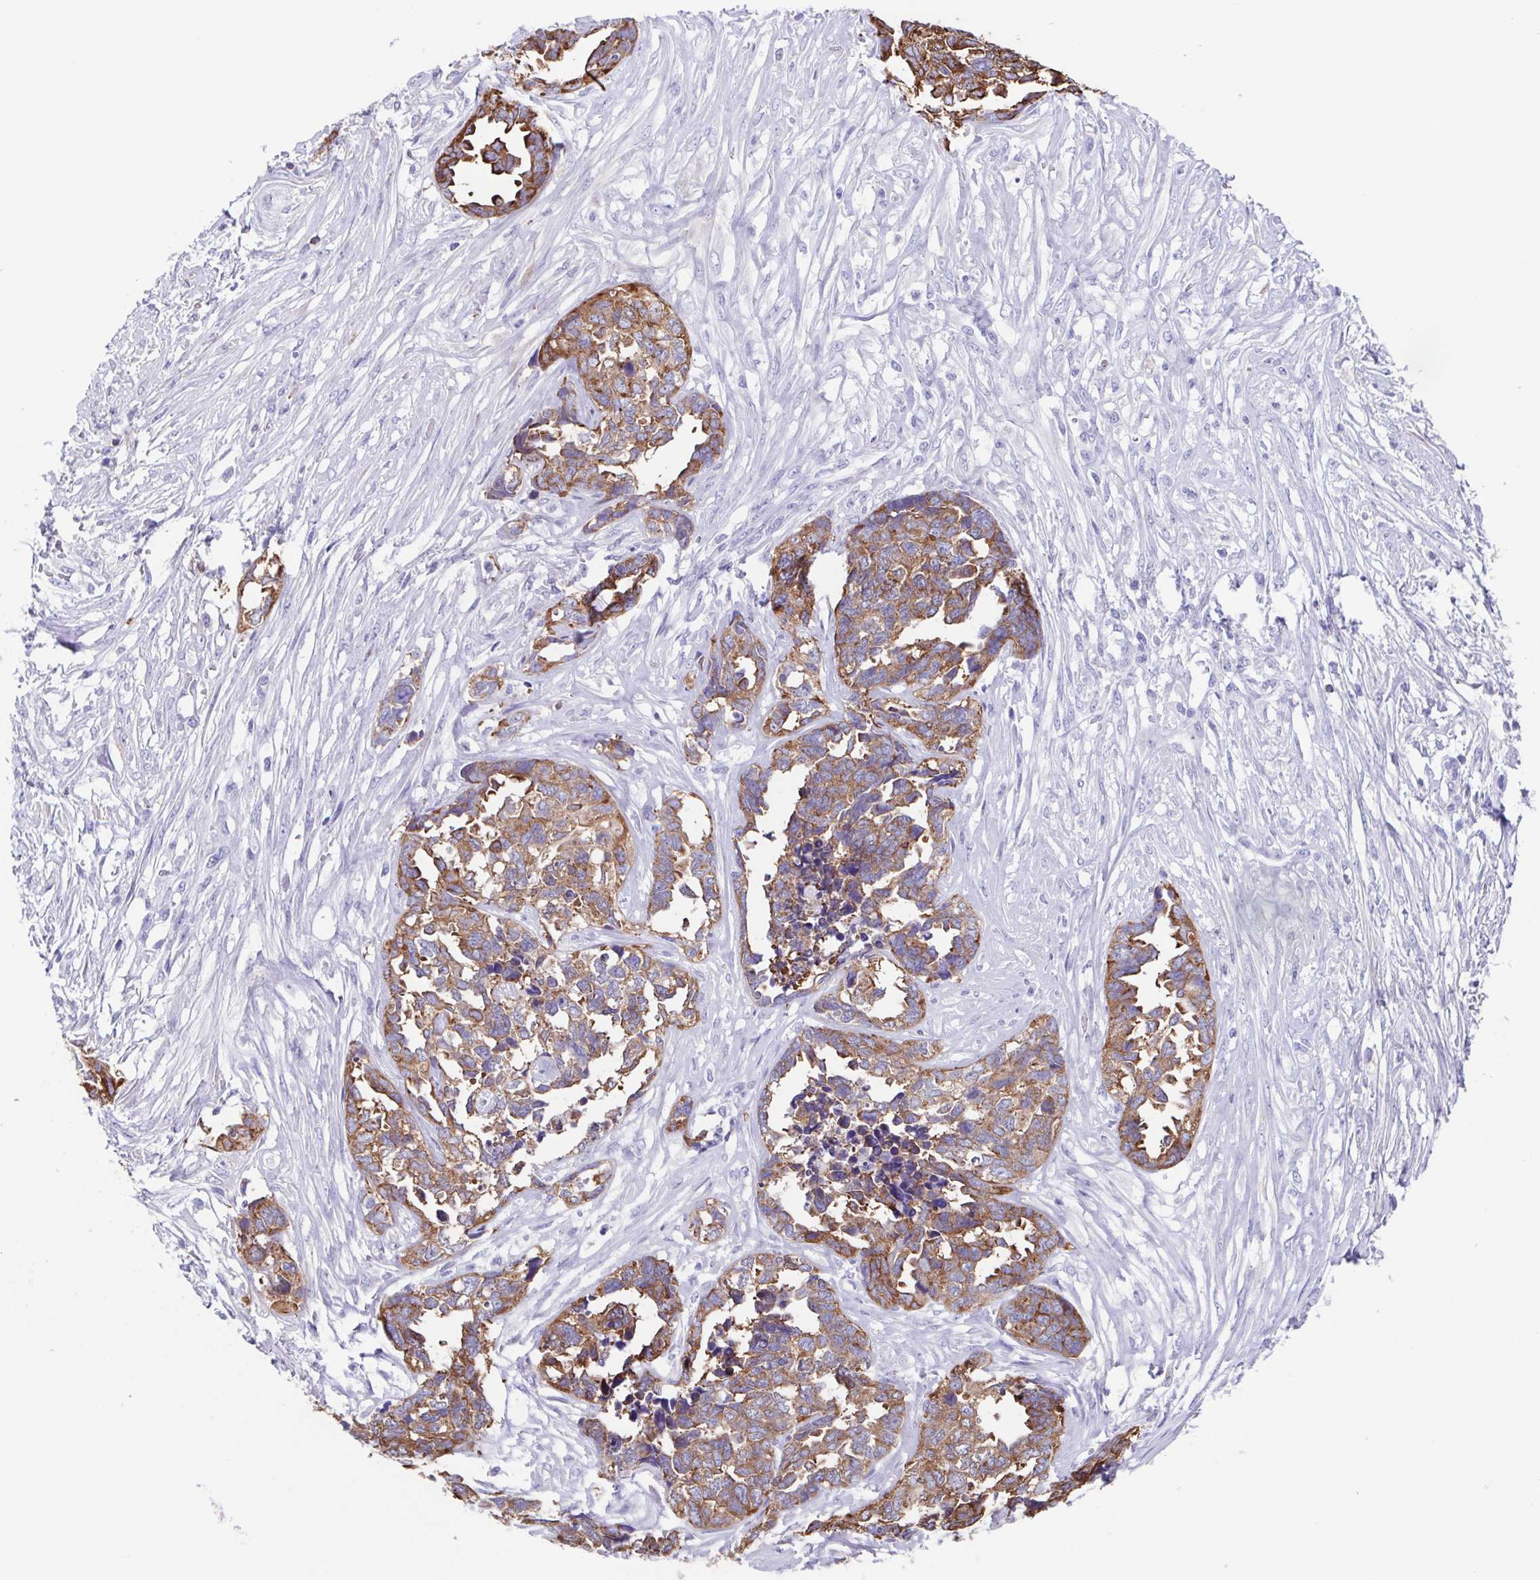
{"staining": {"intensity": "moderate", "quantity": ">75%", "location": "cytoplasmic/membranous"}, "tissue": "ovarian cancer", "cell_type": "Tumor cells", "image_type": "cancer", "snomed": [{"axis": "morphology", "description": "Cystadenocarcinoma, serous, NOS"}, {"axis": "topography", "description": "Ovary"}], "caption": "Immunohistochemistry photomicrograph of human serous cystadenocarcinoma (ovarian) stained for a protein (brown), which shows medium levels of moderate cytoplasmic/membranous staining in about >75% of tumor cells.", "gene": "TPD52", "patient": {"sex": "female", "age": 69}}